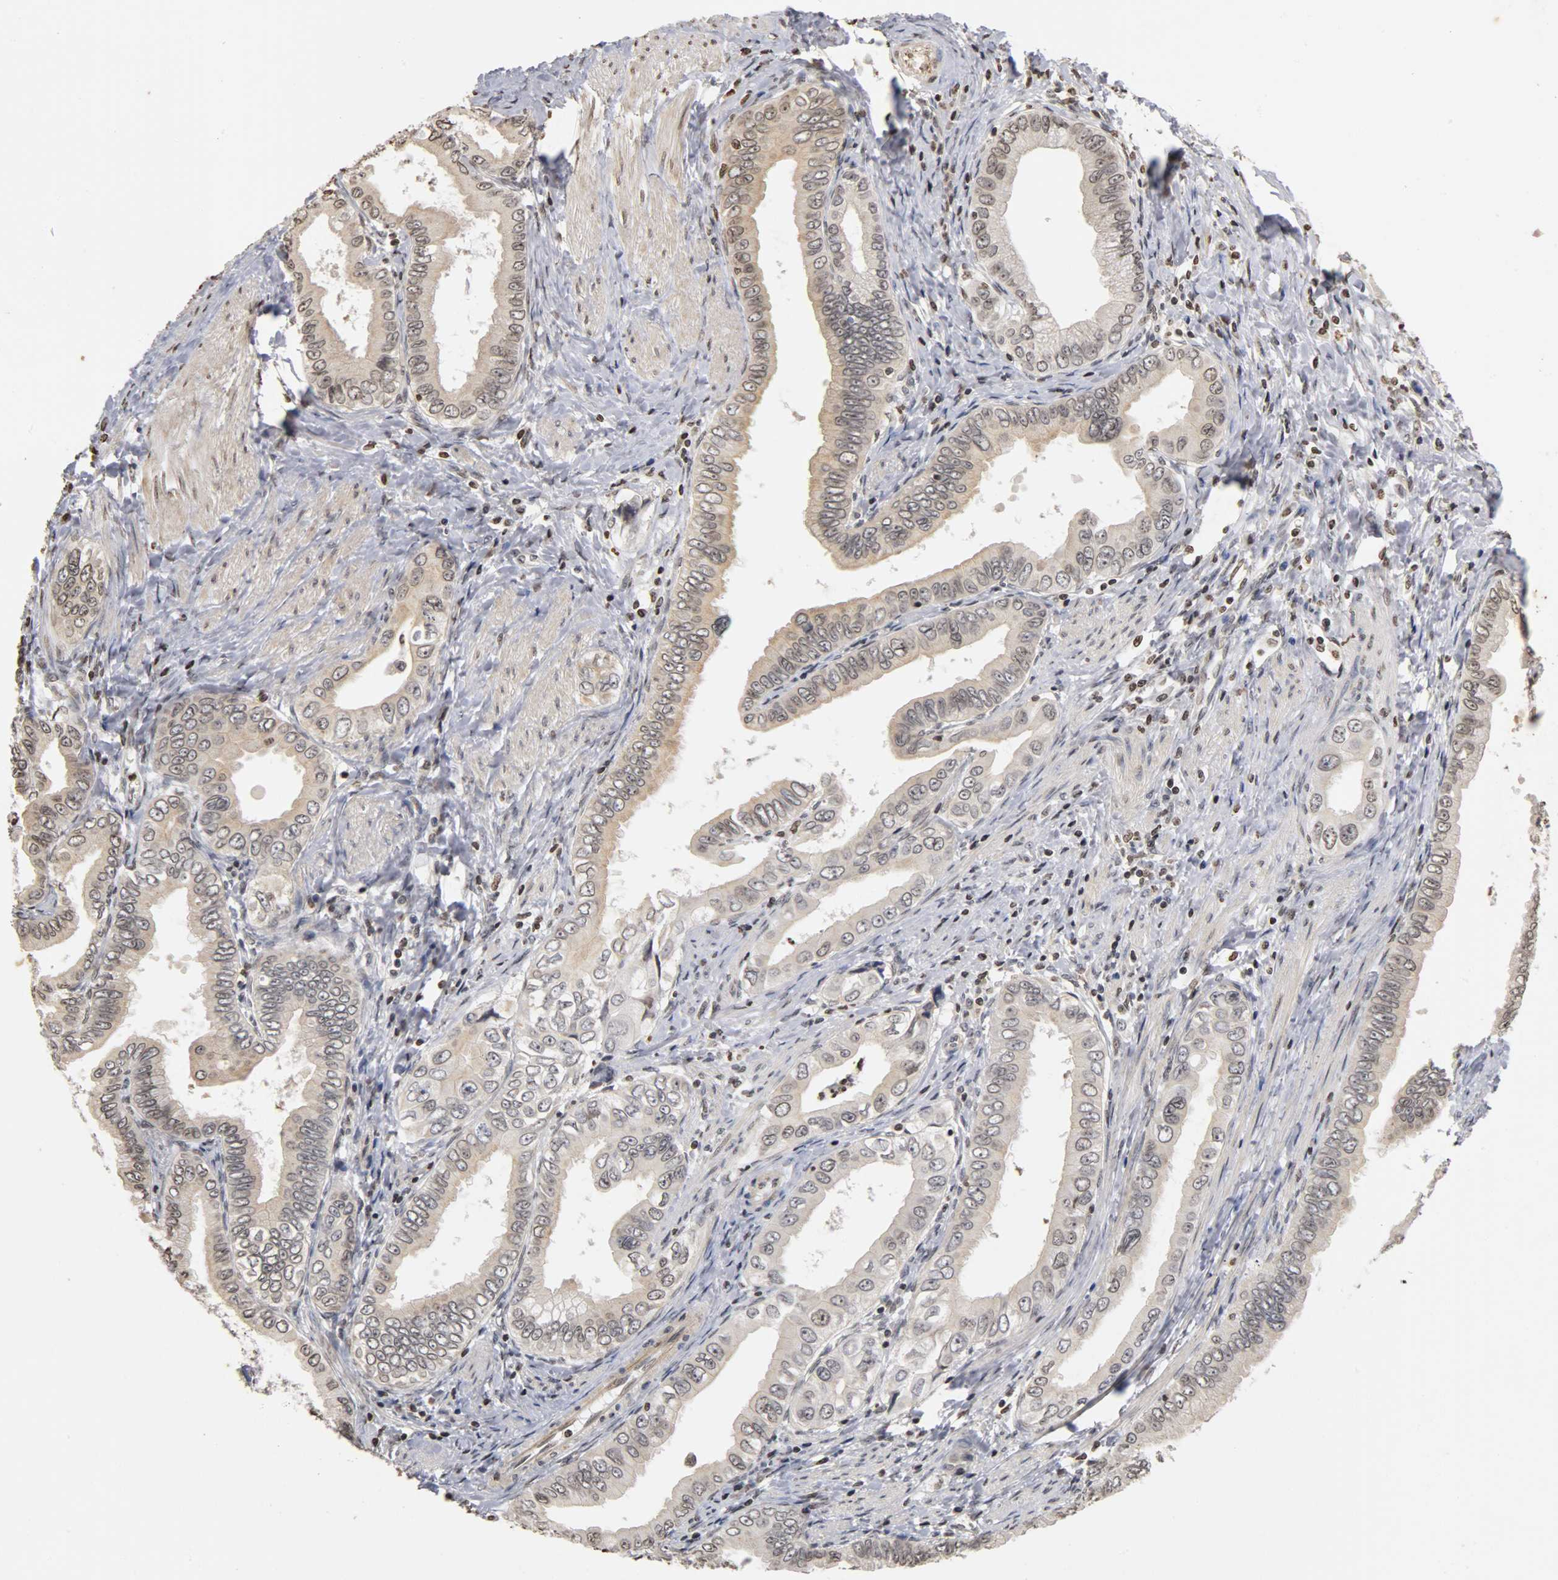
{"staining": {"intensity": "weak", "quantity": "<25%", "location": "cytoplasmic/membranous"}, "tissue": "pancreatic cancer", "cell_type": "Tumor cells", "image_type": "cancer", "snomed": [{"axis": "morphology", "description": "Normal tissue, NOS"}, {"axis": "topography", "description": "Lymph node"}], "caption": "Tumor cells are negative for brown protein staining in pancreatic cancer. Brightfield microscopy of immunohistochemistry stained with DAB (3,3'-diaminobenzidine) (brown) and hematoxylin (blue), captured at high magnification.", "gene": "ERCC2", "patient": {"sex": "male", "age": 50}}